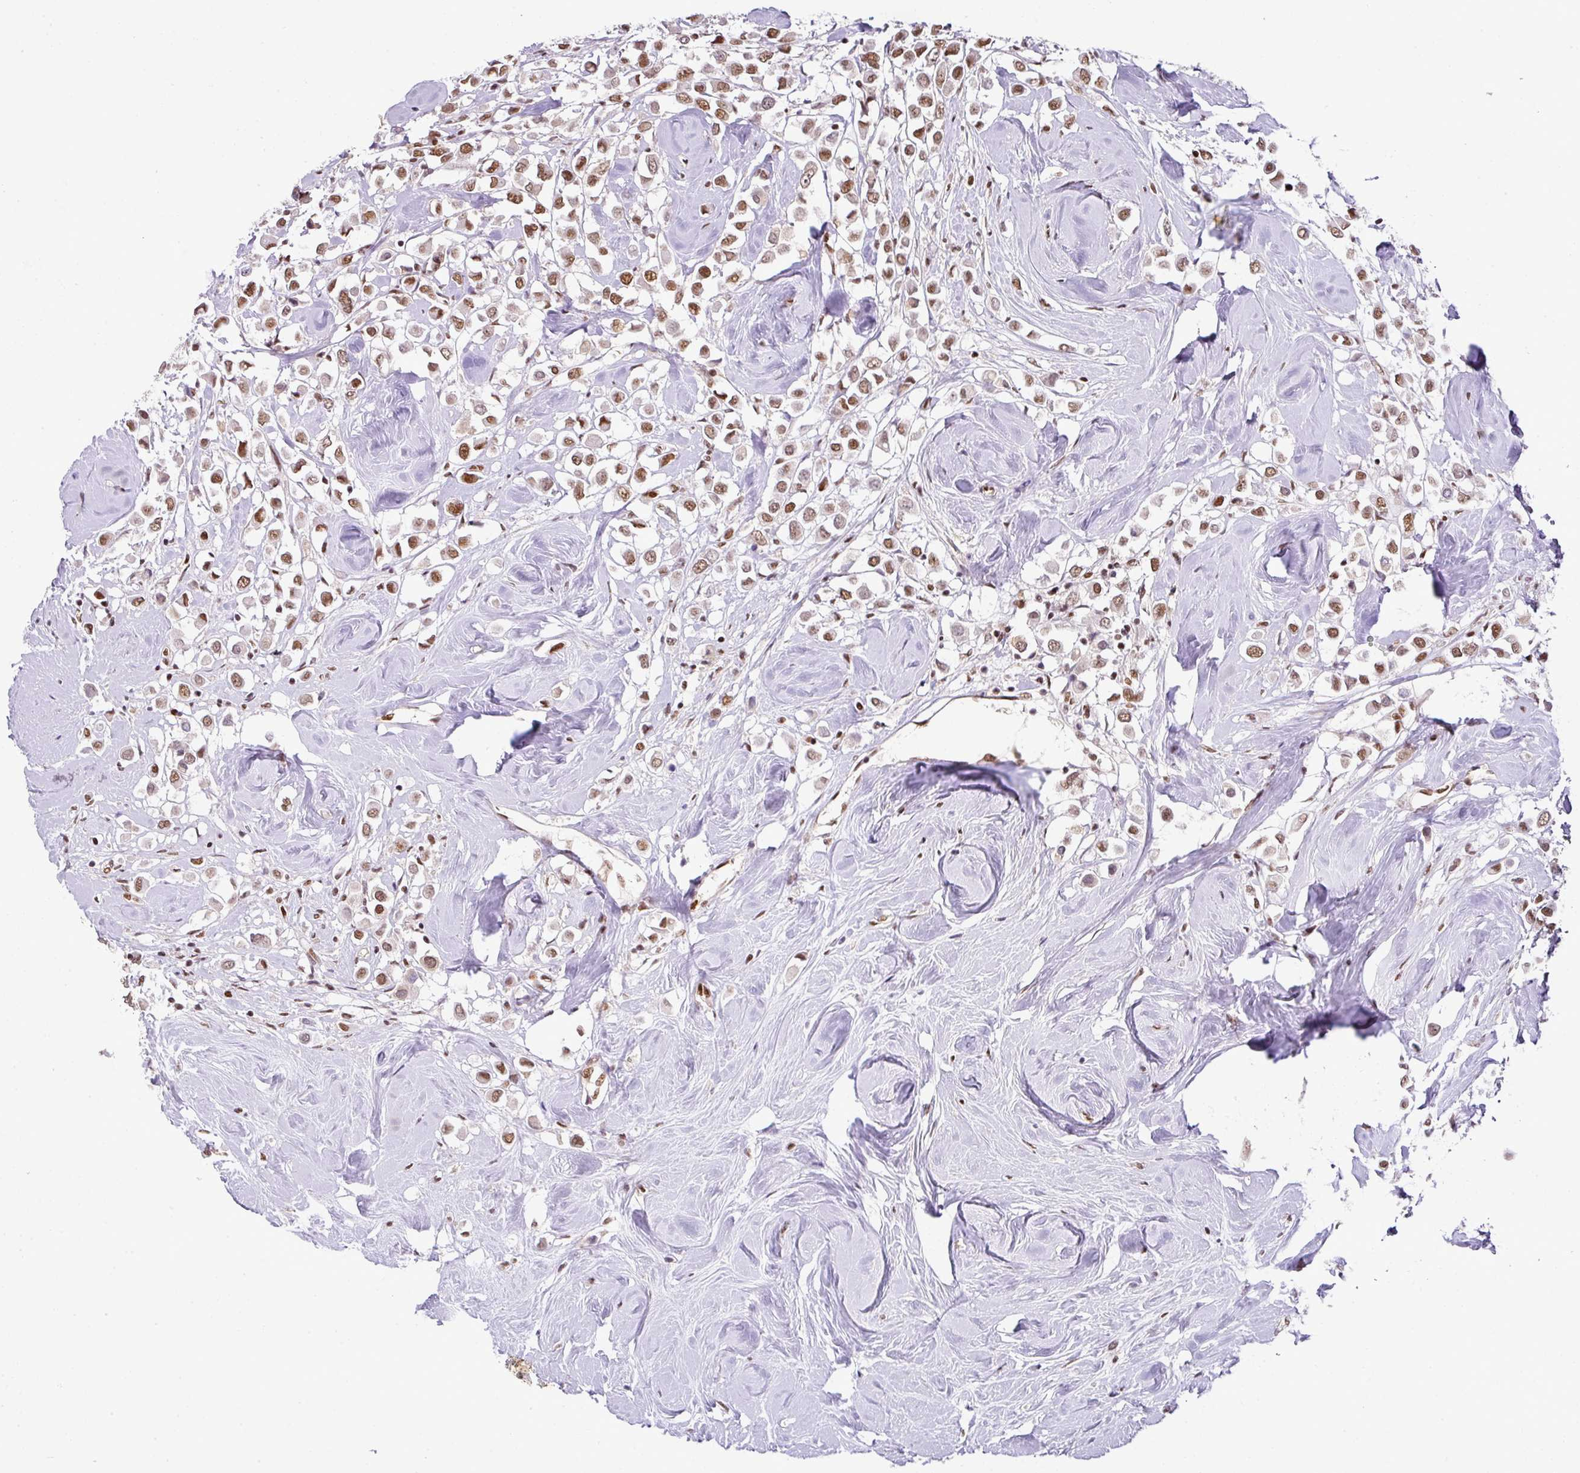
{"staining": {"intensity": "moderate", "quantity": ">75%", "location": "nuclear"}, "tissue": "breast cancer", "cell_type": "Tumor cells", "image_type": "cancer", "snomed": [{"axis": "morphology", "description": "Duct carcinoma"}, {"axis": "topography", "description": "Breast"}], "caption": "A medium amount of moderate nuclear positivity is present in approximately >75% of tumor cells in breast cancer (invasive ductal carcinoma) tissue. The staining was performed using DAB to visualize the protein expression in brown, while the nuclei were stained in blue with hematoxylin (Magnification: 20x).", "gene": "PGAP4", "patient": {"sex": "female", "age": 61}}